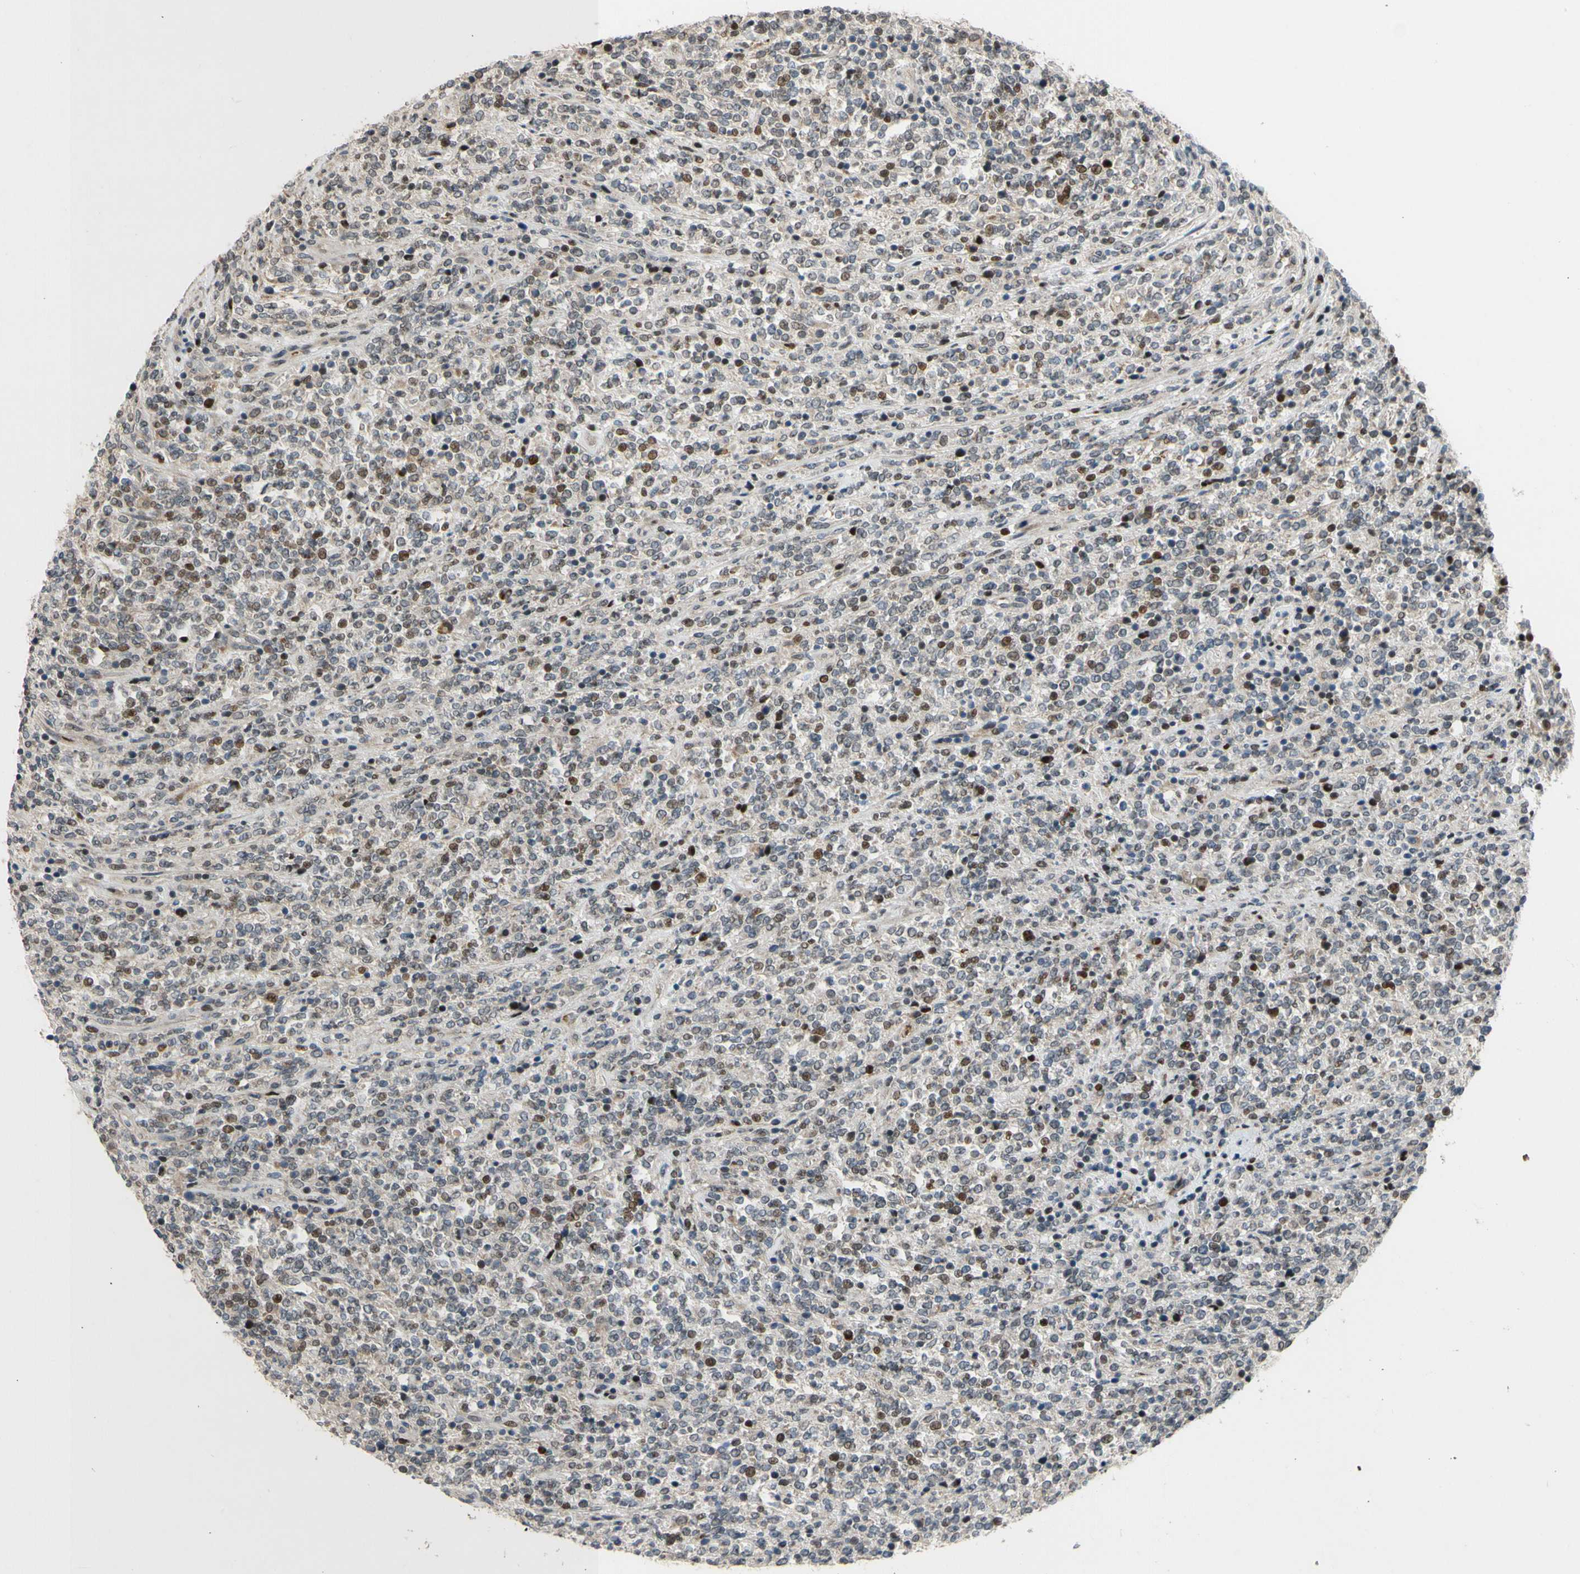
{"staining": {"intensity": "moderate", "quantity": "25%-75%", "location": "nuclear"}, "tissue": "lymphoma", "cell_type": "Tumor cells", "image_type": "cancer", "snomed": [{"axis": "morphology", "description": "Malignant lymphoma, non-Hodgkin's type, High grade"}, {"axis": "topography", "description": "Soft tissue"}], "caption": "Malignant lymphoma, non-Hodgkin's type (high-grade) stained with DAB immunohistochemistry (IHC) displays medium levels of moderate nuclear expression in approximately 25%-75% of tumor cells.", "gene": "ZNF184", "patient": {"sex": "male", "age": 18}}